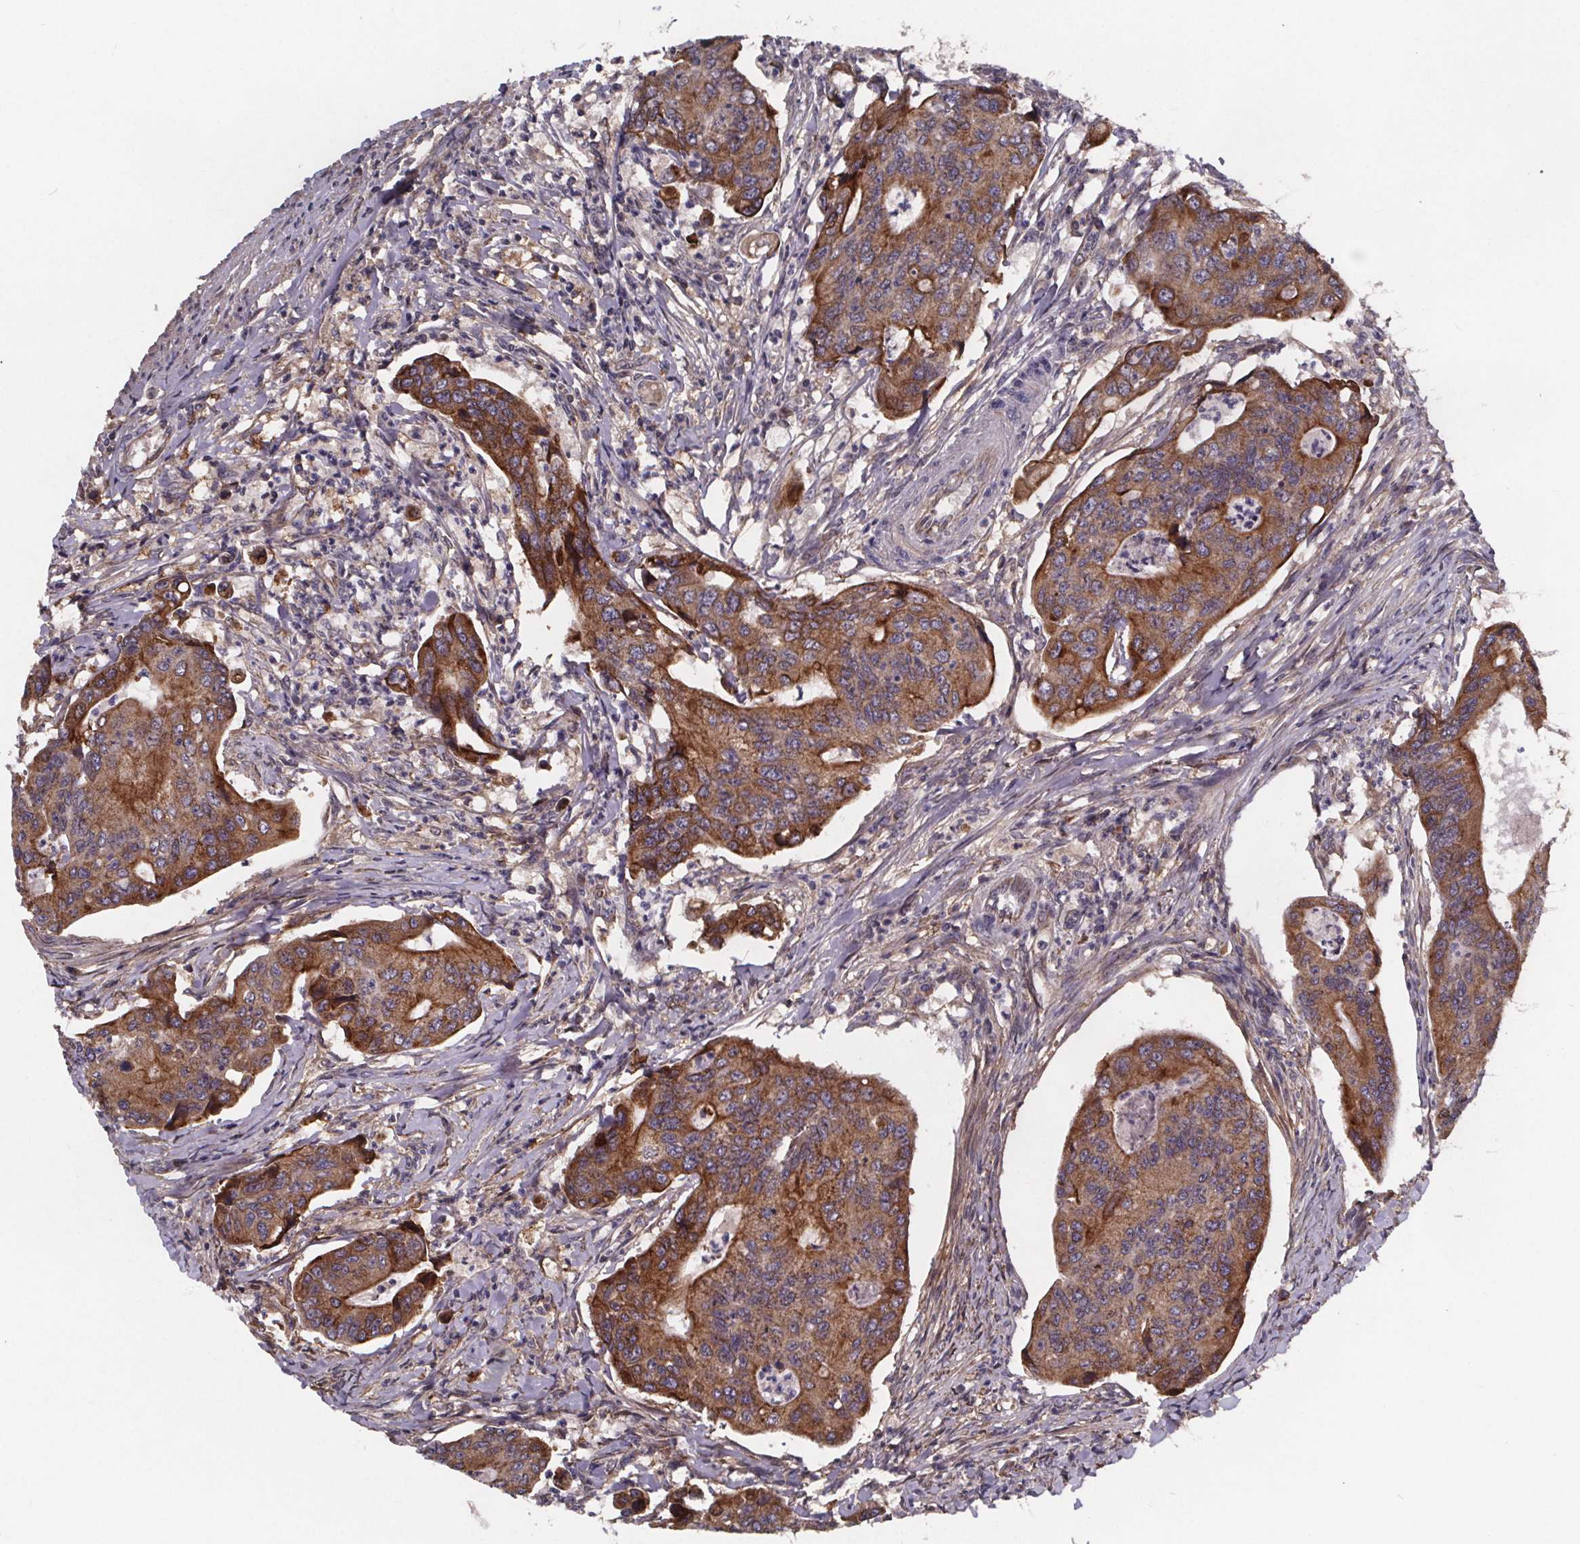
{"staining": {"intensity": "moderate", "quantity": ">75%", "location": "cytoplasmic/membranous"}, "tissue": "colorectal cancer", "cell_type": "Tumor cells", "image_type": "cancer", "snomed": [{"axis": "morphology", "description": "Adenocarcinoma, NOS"}, {"axis": "topography", "description": "Colon"}], "caption": "Human colorectal cancer (adenocarcinoma) stained with a brown dye shows moderate cytoplasmic/membranous positive staining in about >75% of tumor cells.", "gene": "FASTKD3", "patient": {"sex": "female", "age": 67}}